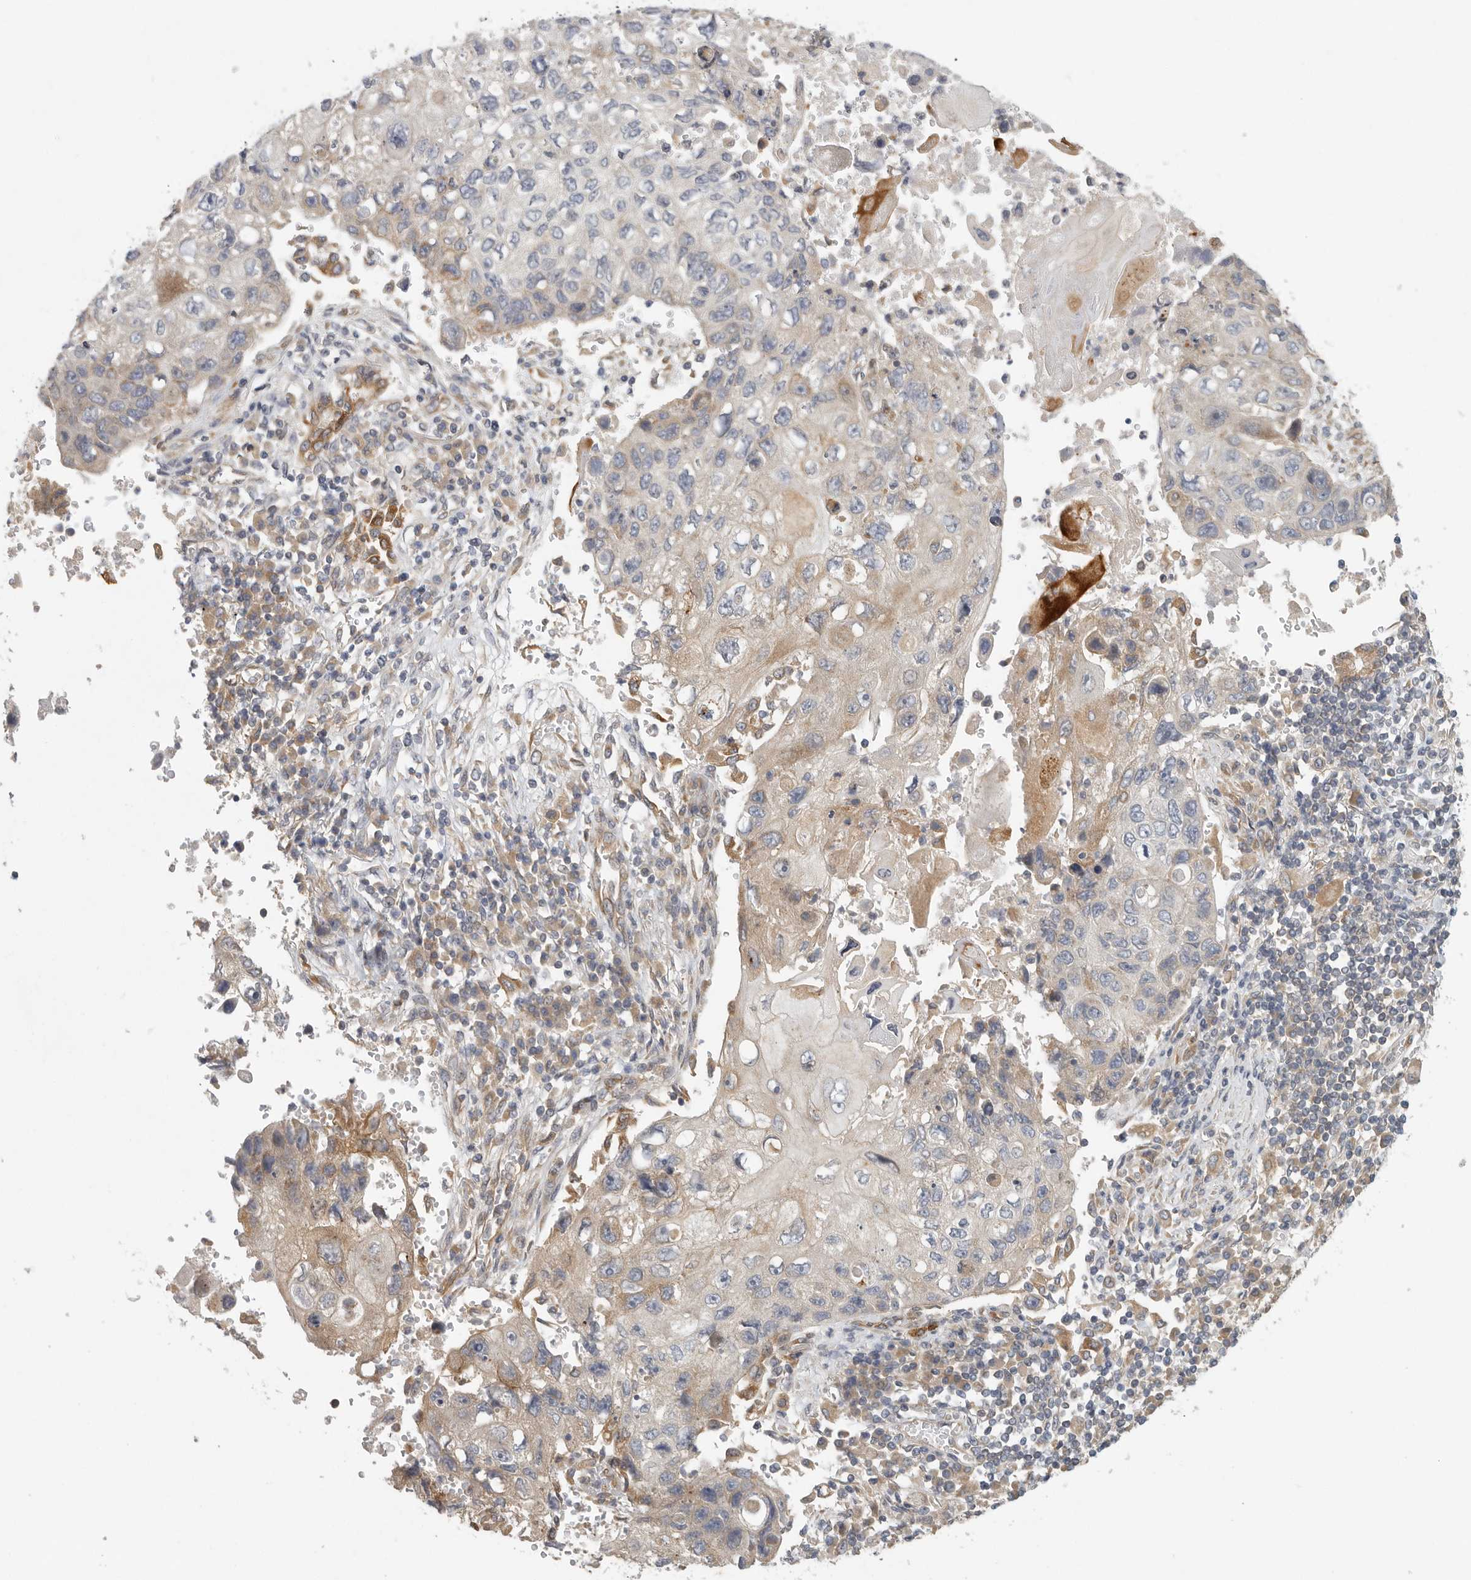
{"staining": {"intensity": "moderate", "quantity": "<25%", "location": "cytoplasmic/membranous"}, "tissue": "lung cancer", "cell_type": "Tumor cells", "image_type": "cancer", "snomed": [{"axis": "morphology", "description": "Squamous cell carcinoma, NOS"}, {"axis": "topography", "description": "Lung"}], "caption": "Moderate cytoplasmic/membranous staining is identified in approximately <25% of tumor cells in lung squamous cell carcinoma. (IHC, brightfield microscopy, high magnification).", "gene": "BCAP29", "patient": {"sex": "male", "age": 61}}